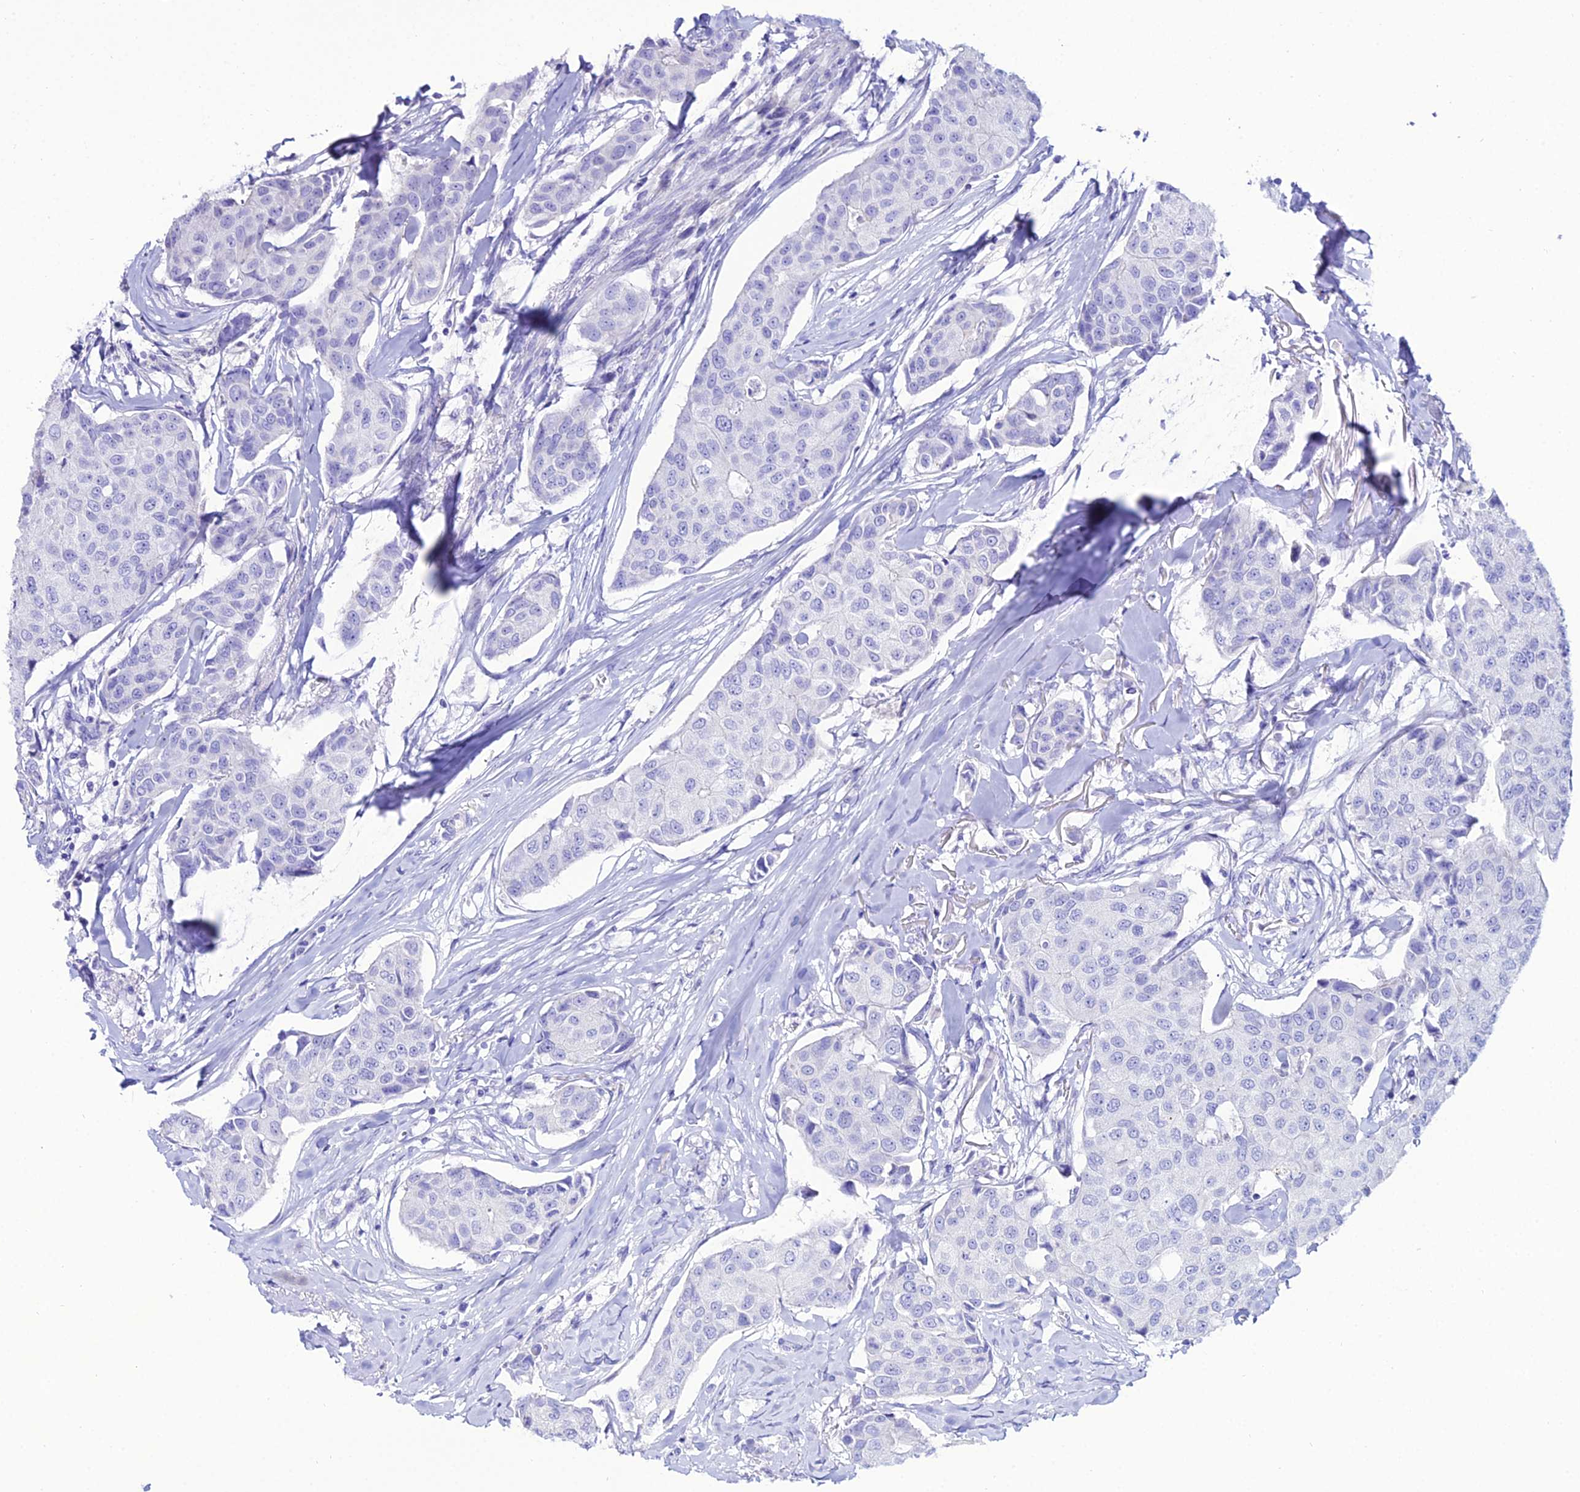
{"staining": {"intensity": "negative", "quantity": "none", "location": "none"}, "tissue": "breast cancer", "cell_type": "Tumor cells", "image_type": "cancer", "snomed": [{"axis": "morphology", "description": "Duct carcinoma"}, {"axis": "topography", "description": "Breast"}], "caption": "Intraductal carcinoma (breast) was stained to show a protein in brown. There is no significant positivity in tumor cells.", "gene": "OR4D5", "patient": {"sex": "female", "age": 80}}